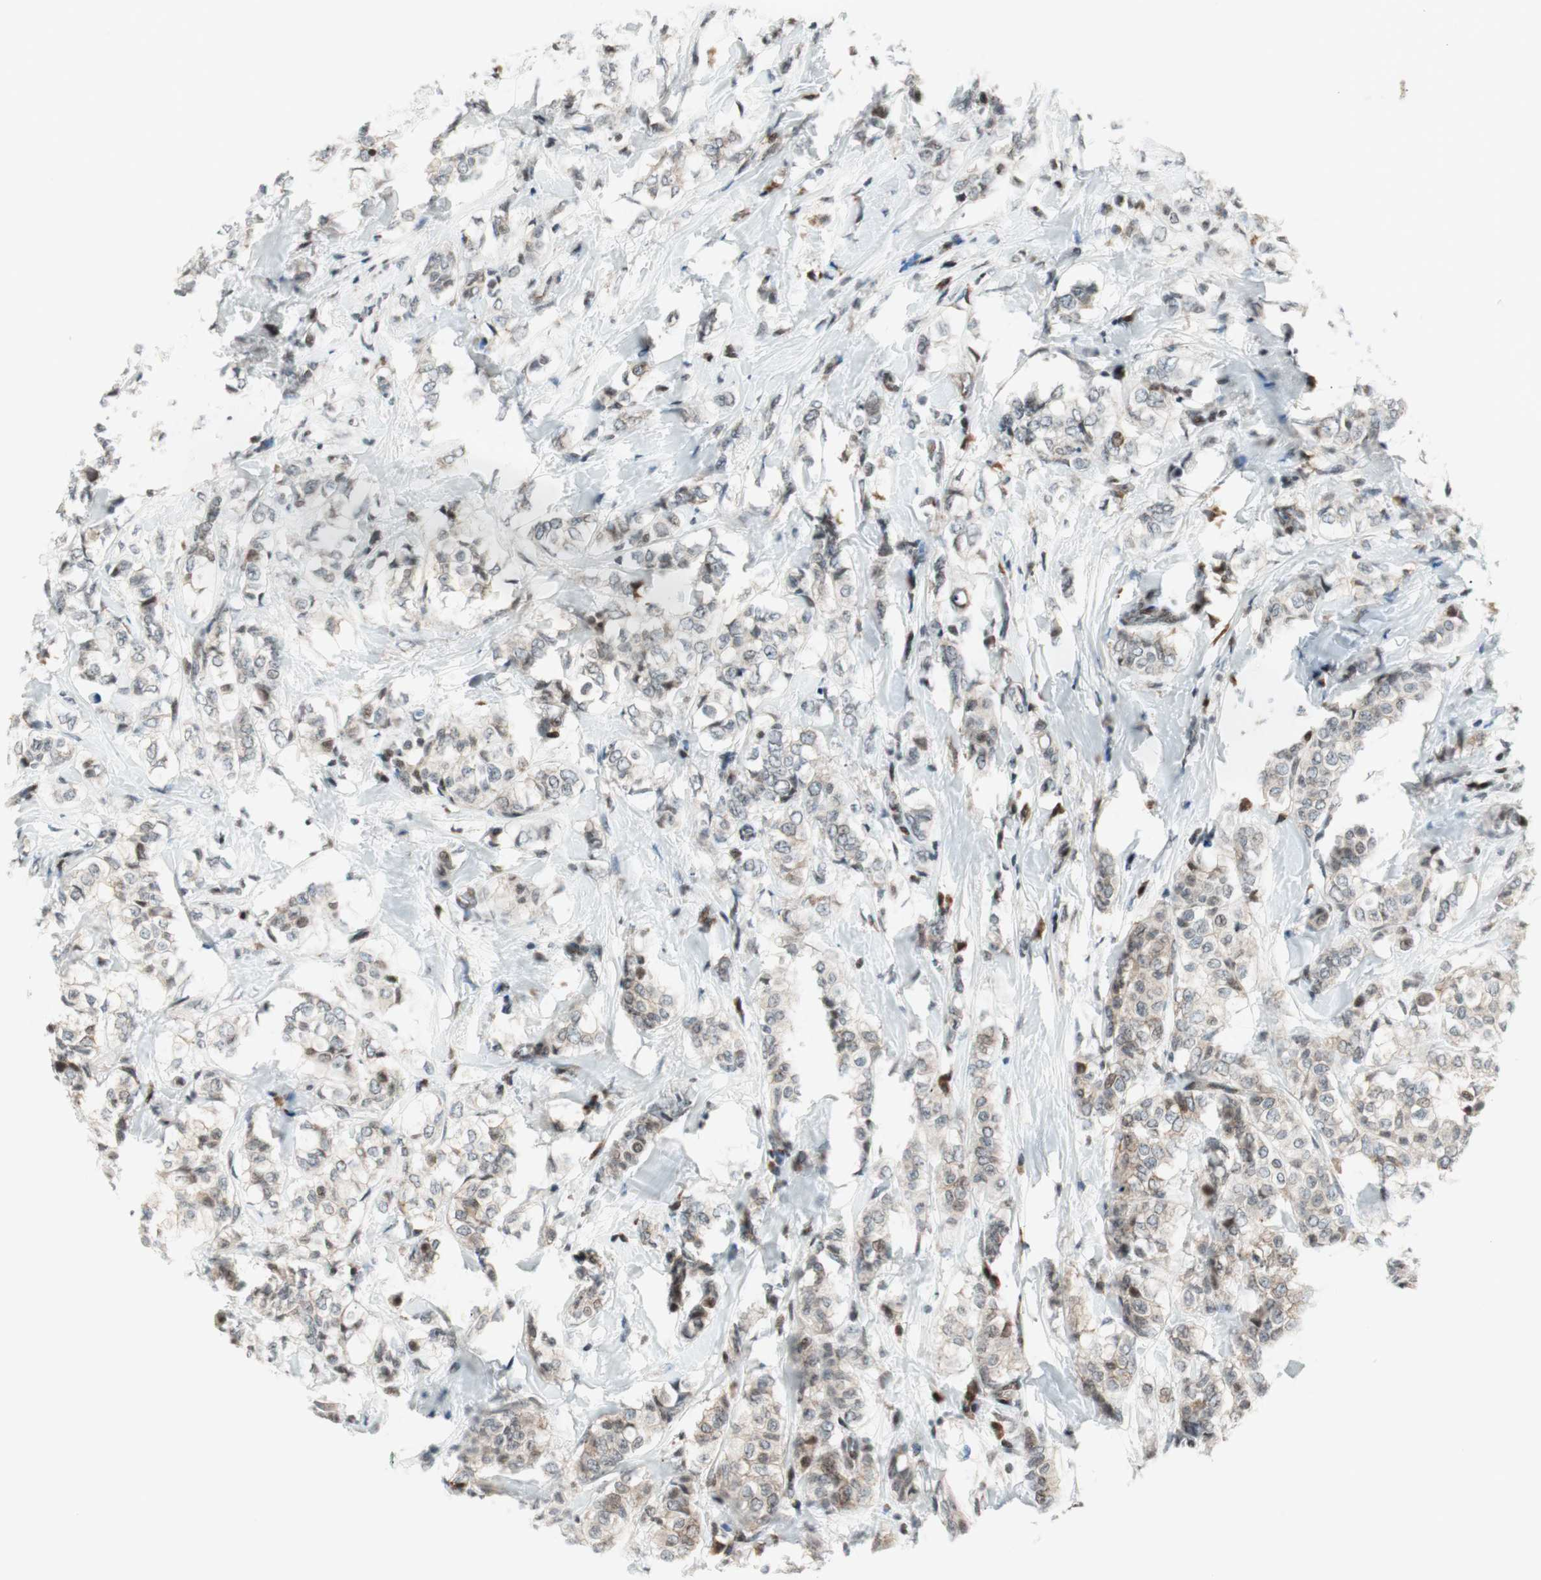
{"staining": {"intensity": "weak", "quantity": ">75%", "location": "cytoplasmic/membranous"}, "tissue": "breast cancer", "cell_type": "Tumor cells", "image_type": "cancer", "snomed": [{"axis": "morphology", "description": "Lobular carcinoma"}, {"axis": "topography", "description": "Breast"}], "caption": "Immunohistochemistry (IHC) of human lobular carcinoma (breast) reveals low levels of weak cytoplasmic/membranous expression in about >75% of tumor cells.", "gene": "TPT1", "patient": {"sex": "female", "age": 60}}